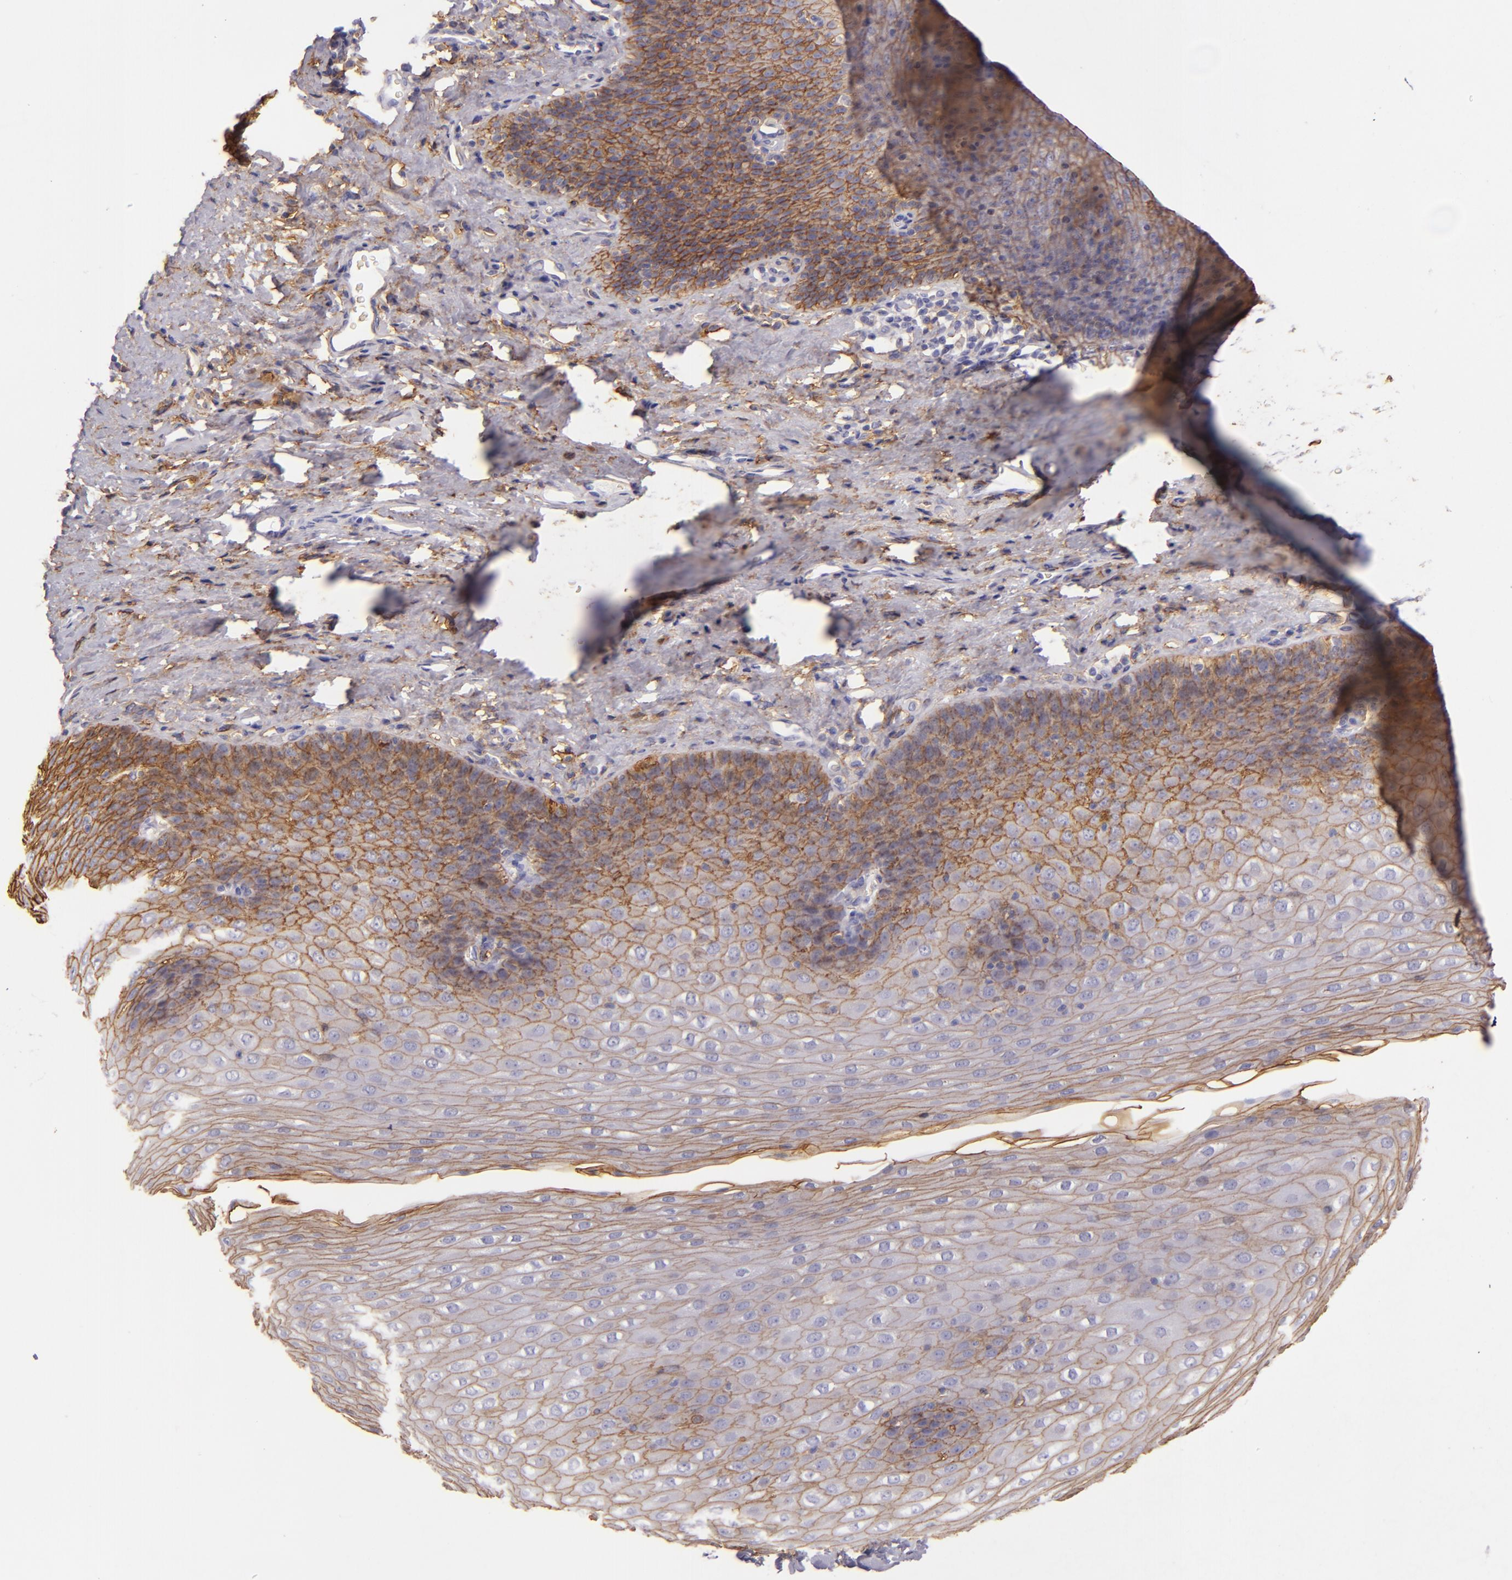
{"staining": {"intensity": "moderate", "quantity": ">75%", "location": "cytoplasmic/membranous"}, "tissue": "esophagus", "cell_type": "Squamous epithelial cells", "image_type": "normal", "snomed": [{"axis": "morphology", "description": "Normal tissue, NOS"}, {"axis": "topography", "description": "Esophagus"}], "caption": "This image exhibits immunohistochemistry staining of unremarkable human esophagus, with medium moderate cytoplasmic/membranous positivity in about >75% of squamous epithelial cells.", "gene": "CD9", "patient": {"sex": "female", "age": 61}}